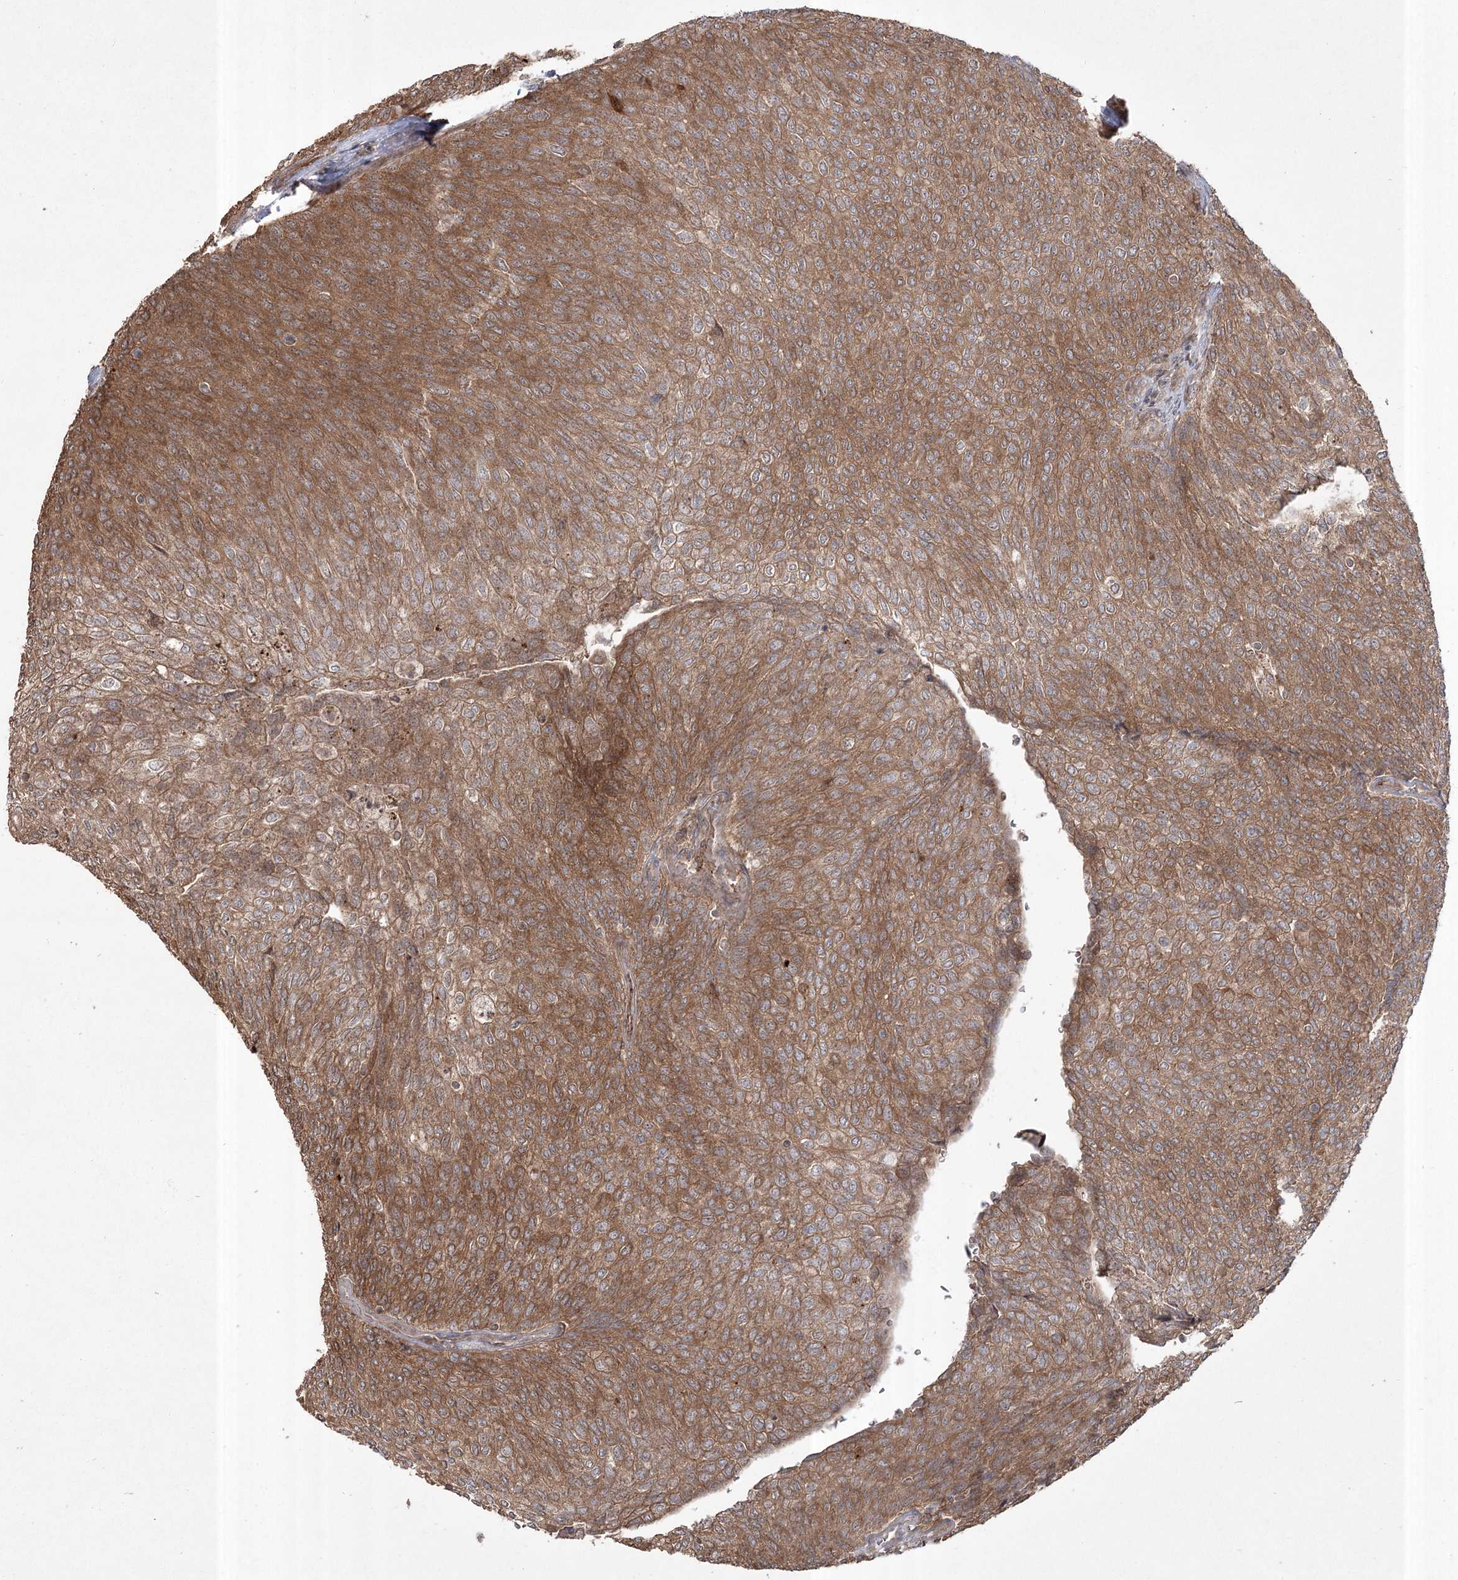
{"staining": {"intensity": "moderate", "quantity": ">75%", "location": "cytoplasmic/membranous"}, "tissue": "urothelial cancer", "cell_type": "Tumor cells", "image_type": "cancer", "snomed": [{"axis": "morphology", "description": "Urothelial carcinoma, Low grade"}, {"axis": "topography", "description": "Urinary bladder"}], "caption": "DAB immunohistochemical staining of urothelial cancer reveals moderate cytoplasmic/membranous protein positivity in about >75% of tumor cells. Nuclei are stained in blue.", "gene": "CPLANE1", "patient": {"sex": "female", "age": 79}}